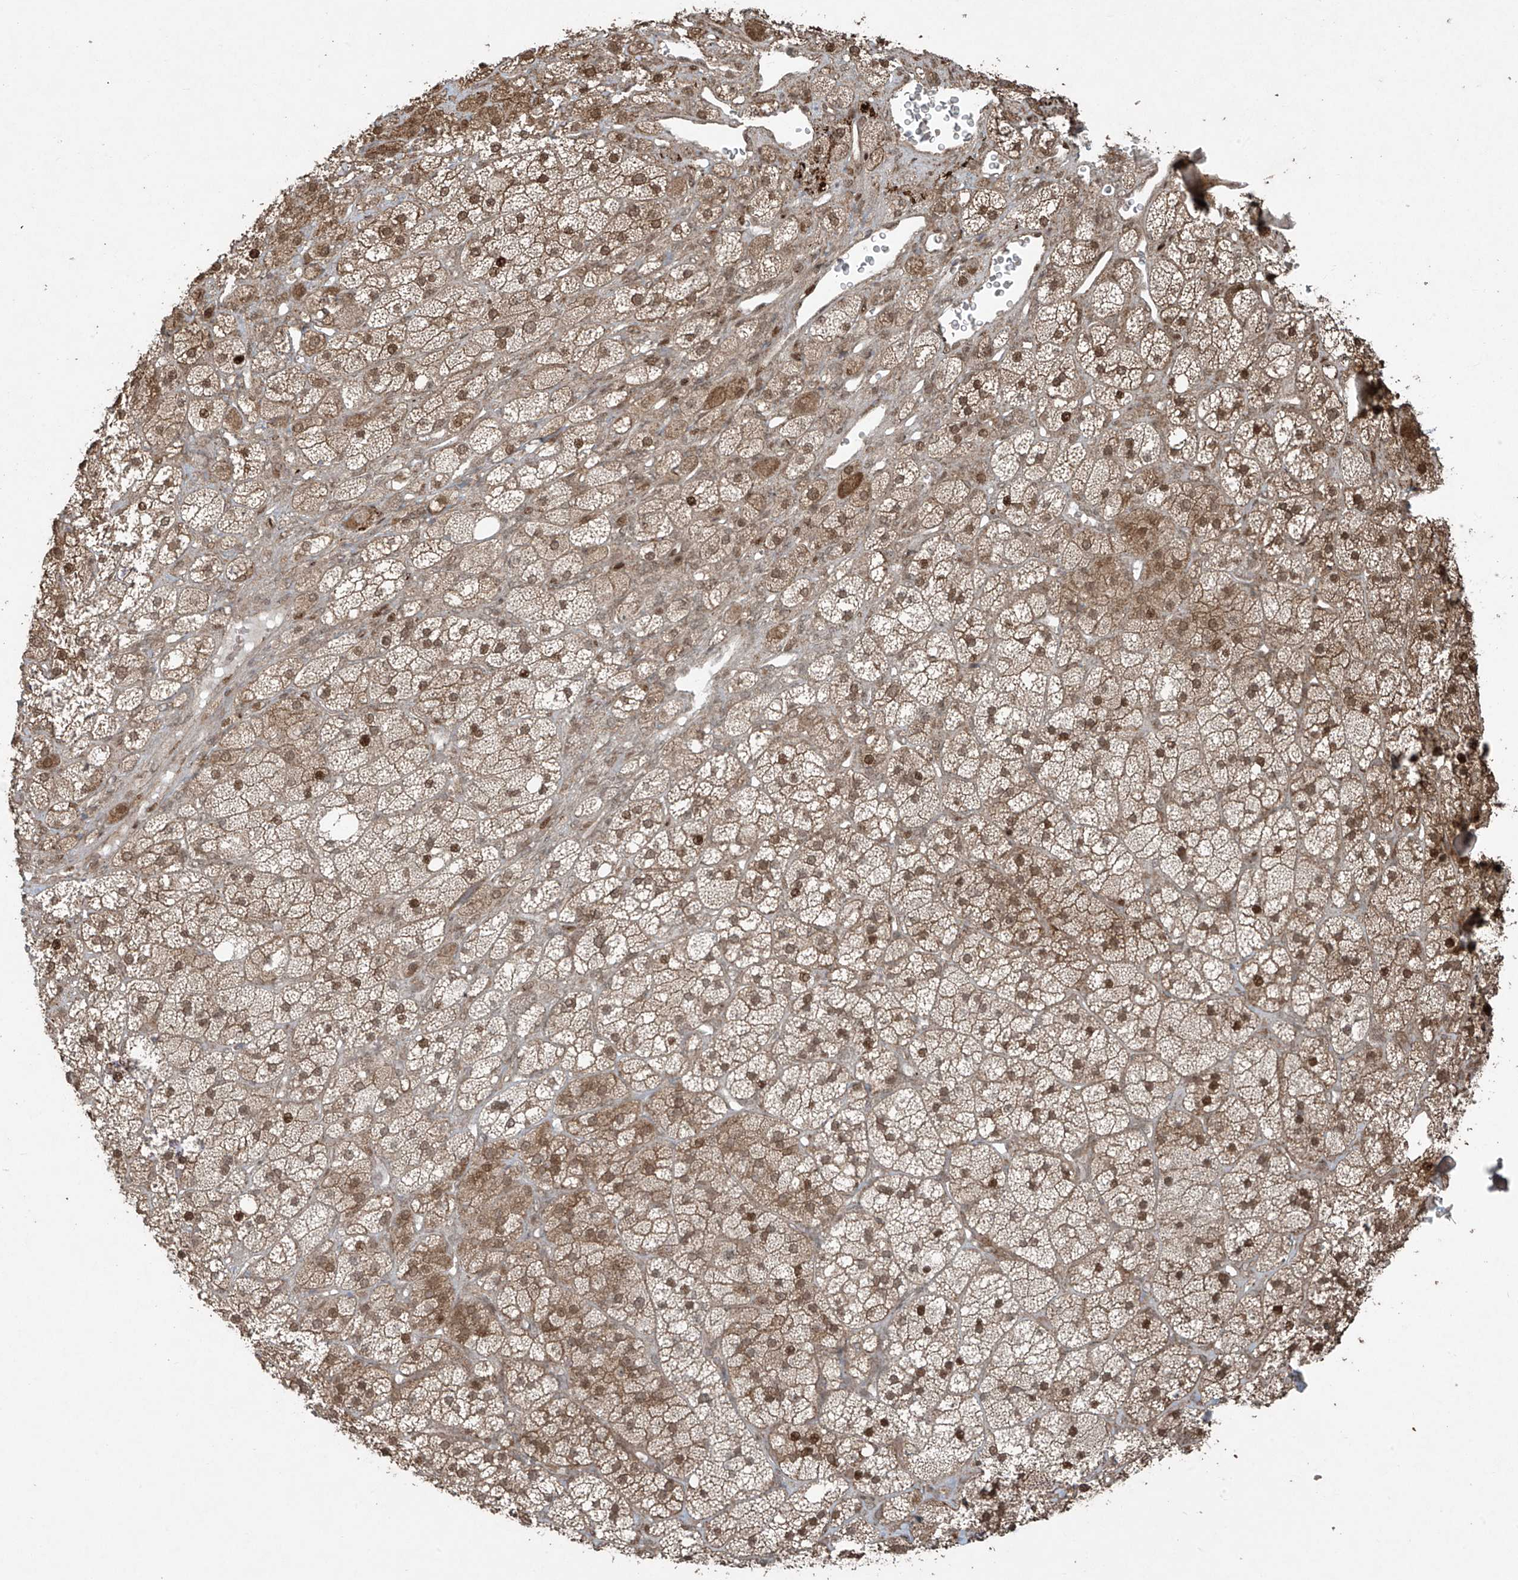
{"staining": {"intensity": "moderate", "quantity": ">75%", "location": "cytoplasmic/membranous,nuclear"}, "tissue": "adrenal gland", "cell_type": "Glandular cells", "image_type": "normal", "snomed": [{"axis": "morphology", "description": "Normal tissue, NOS"}, {"axis": "topography", "description": "Adrenal gland"}], "caption": "Protein analysis of normal adrenal gland demonstrates moderate cytoplasmic/membranous,nuclear positivity in approximately >75% of glandular cells. Using DAB (3,3'-diaminobenzidine) (brown) and hematoxylin (blue) stains, captured at high magnification using brightfield microscopy.", "gene": "TTC22", "patient": {"sex": "male", "age": 61}}